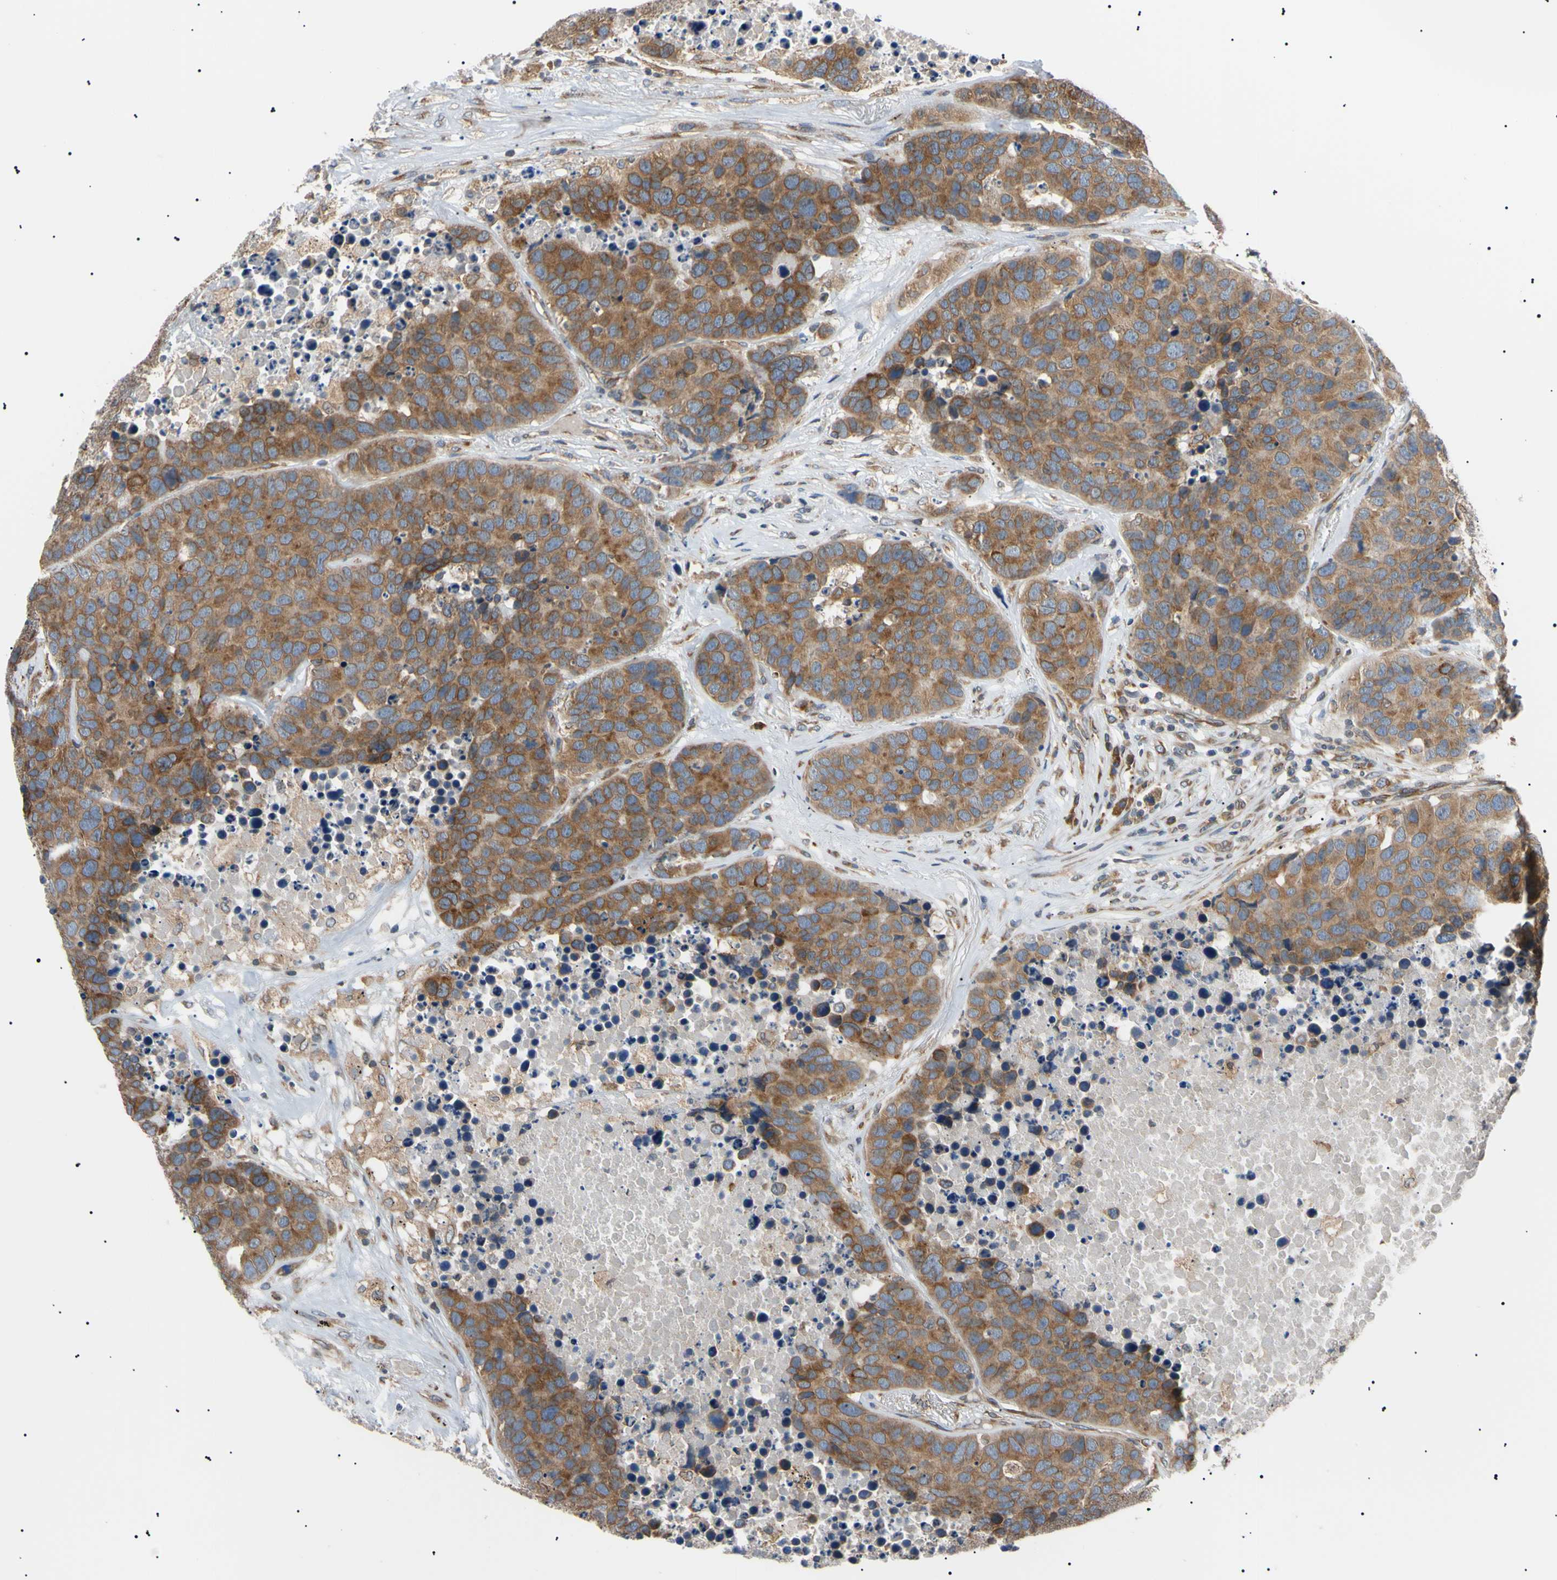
{"staining": {"intensity": "moderate", "quantity": ">75%", "location": "cytoplasmic/membranous"}, "tissue": "carcinoid", "cell_type": "Tumor cells", "image_type": "cancer", "snomed": [{"axis": "morphology", "description": "Carcinoid, malignant, NOS"}, {"axis": "topography", "description": "Lung"}], "caption": "An immunohistochemistry micrograph of neoplastic tissue is shown. Protein staining in brown highlights moderate cytoplasmic/membranous positivity in carcinoid (malignant) within tumor cells.", "gene": "VAPA", "patient": {"sex": "male", "age": 60}}